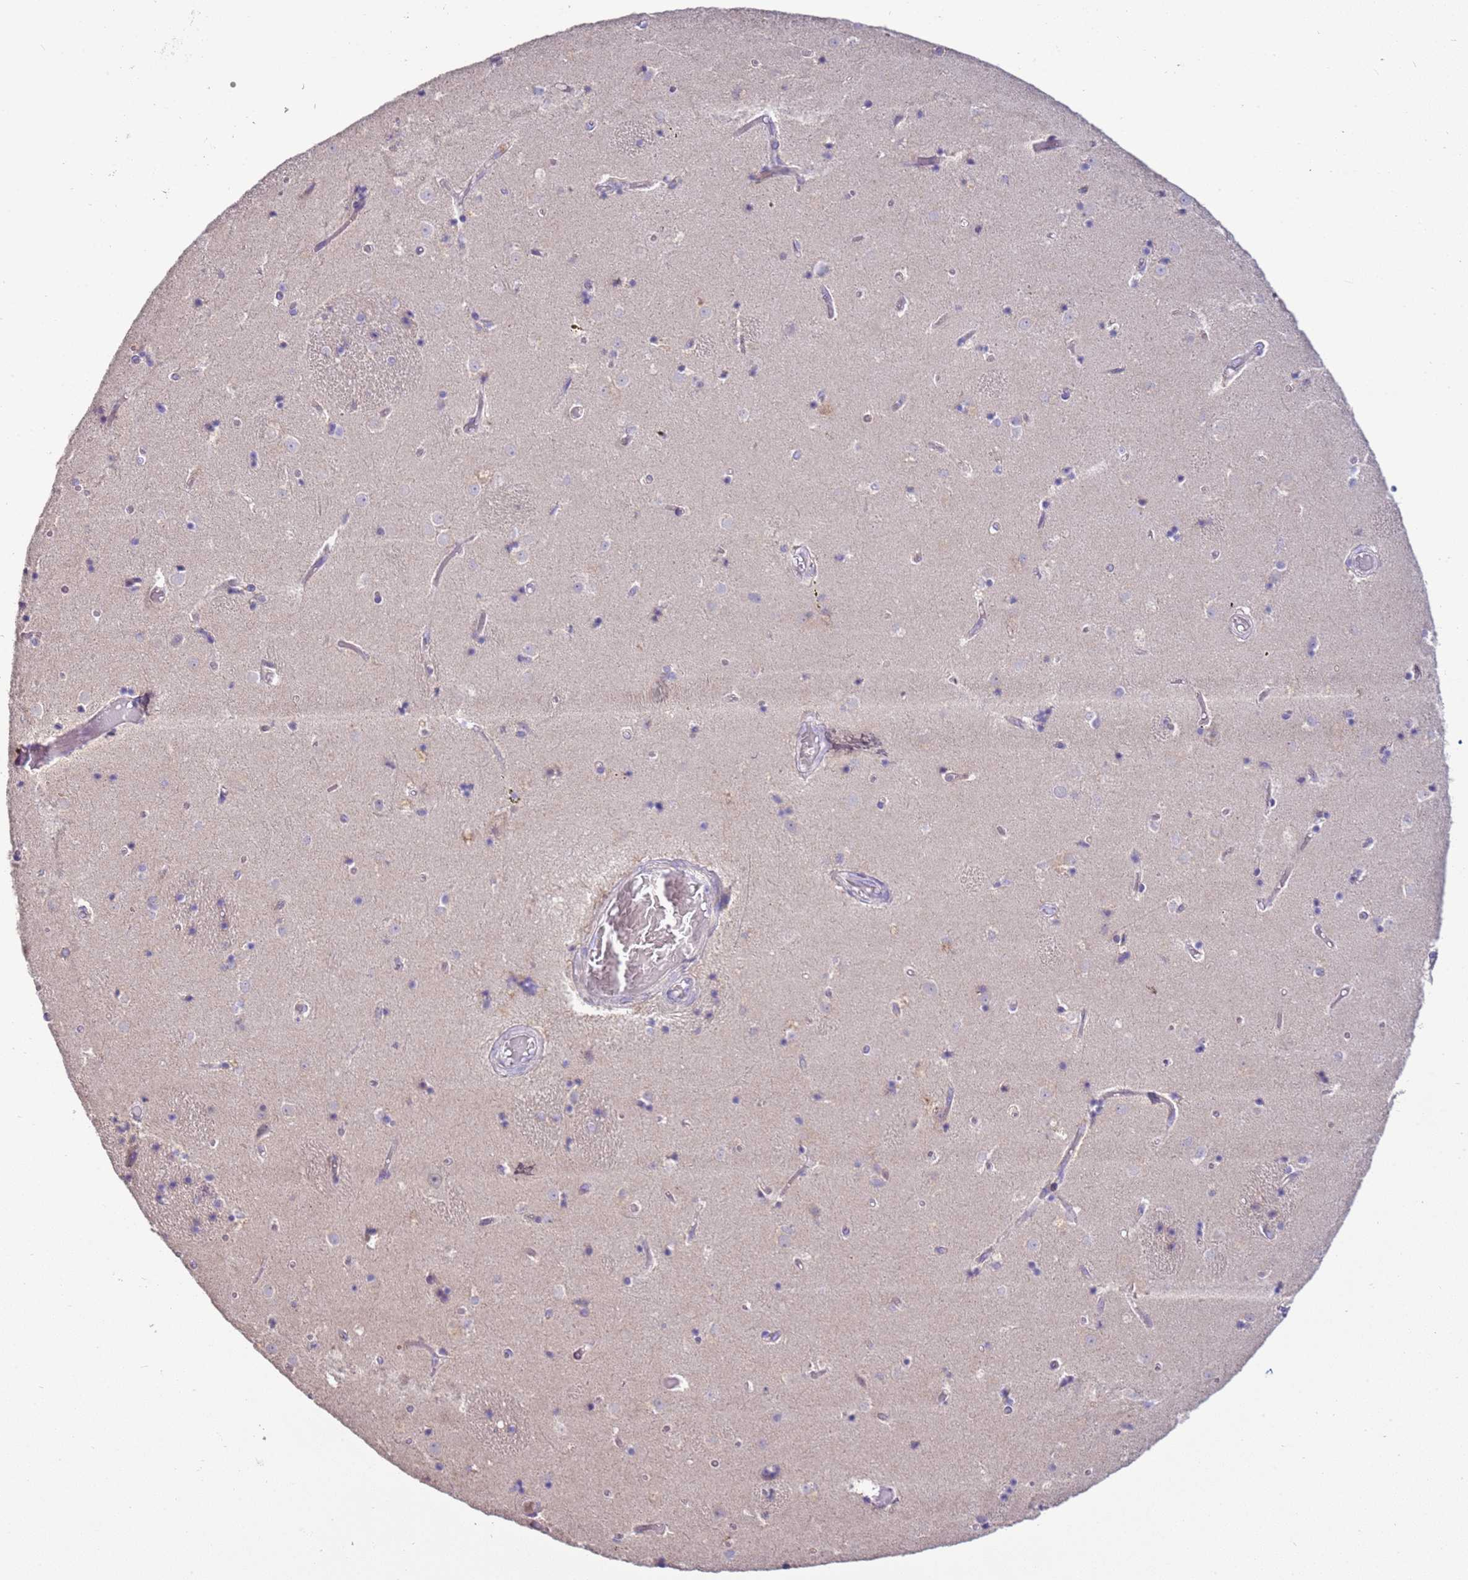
{"staining": {"intensity": "negative", "quantity": "none", "location": "none"}, "tissue": "caudate", "cell_type": "Glial cells", "image_type": "normal", "snomed": [{"axis": "morphology", "description": "Normal tissue, NOS"}, {"axis": "topography", "description": "Lateral ventricle wall"}], "caption": "Immunohistochemistry (IHC) photomicrograph of normal human caudate stained for a protein (brown), which reveals no staining in glial cells. (DAB (3,3'-diaminobenzidine) immunohistochemistry (IHC), high magnification).", "gene": "IL2RG", "patient": {"sex": "female", "age": 52}}